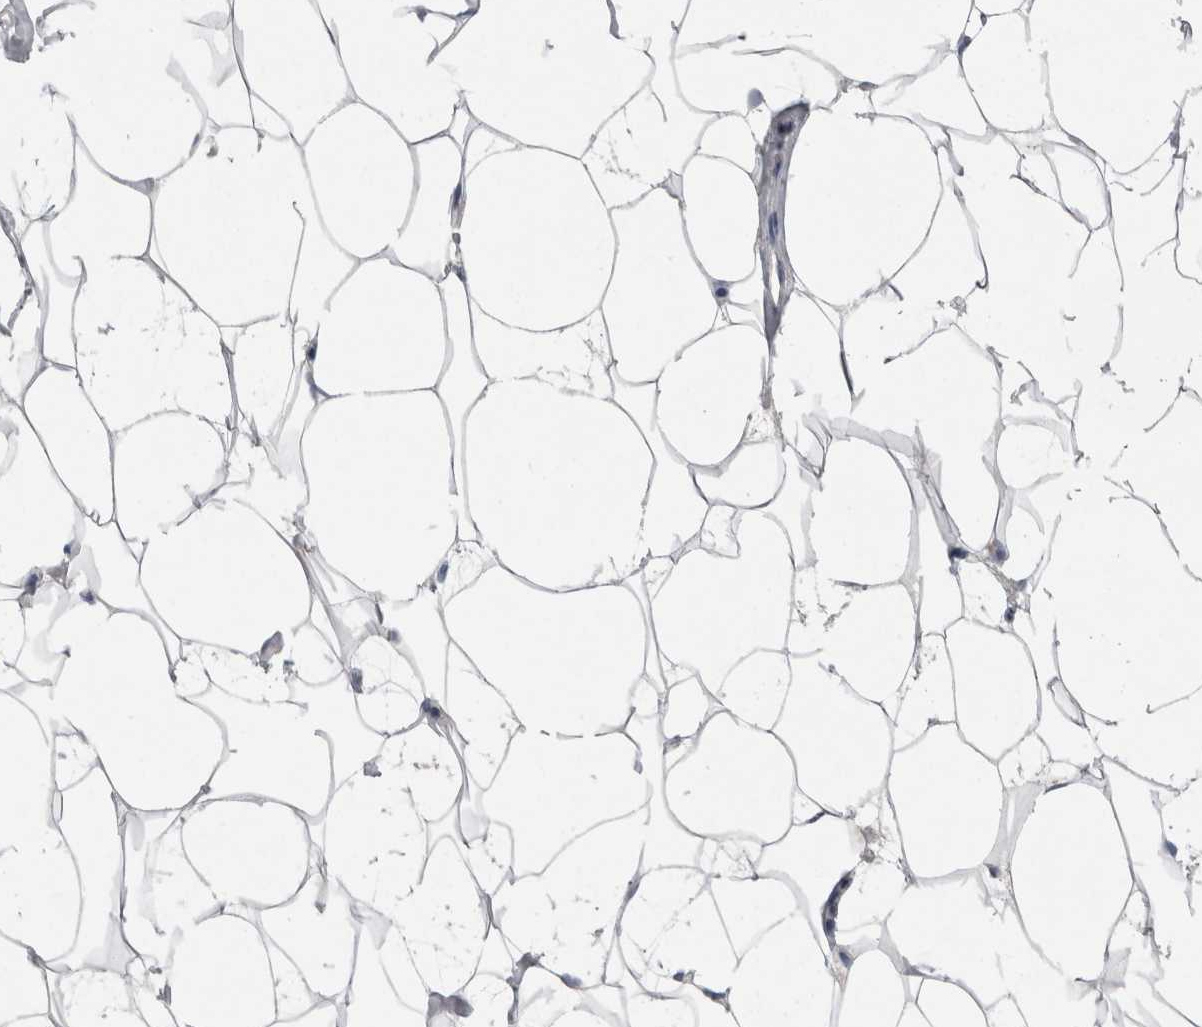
{"staining": {"intensity": "negative", "quantity": "none", "location": "none"}, "tissue": "adipose tissue", "cell_type": "Adipocytes", "image_type": "normal", "snomed": [{"axis": "morphology", "description": "Normal tissue, NOS"}, {"axis": "morphology", "description": "Fibrosis, NOS"}, {"axis": "topography", "description": "Breast"}, {"axis": "topography", "description": "Adipose tissue"}], "caption": "Immunohistochemistry micrograph of benign adipose tissue: adipose tissue stained with DAB (3,3'-diaminobenzidine) exhibits no significant protein expression in adipocytes. The staining is performed using DAB (3,3'-diaminobenzidine) brown chromogen with nuclei counter-stained in using hematoxylin.", "gene": "LRRC40", "patient": {"sex": "female", "age": 39}}